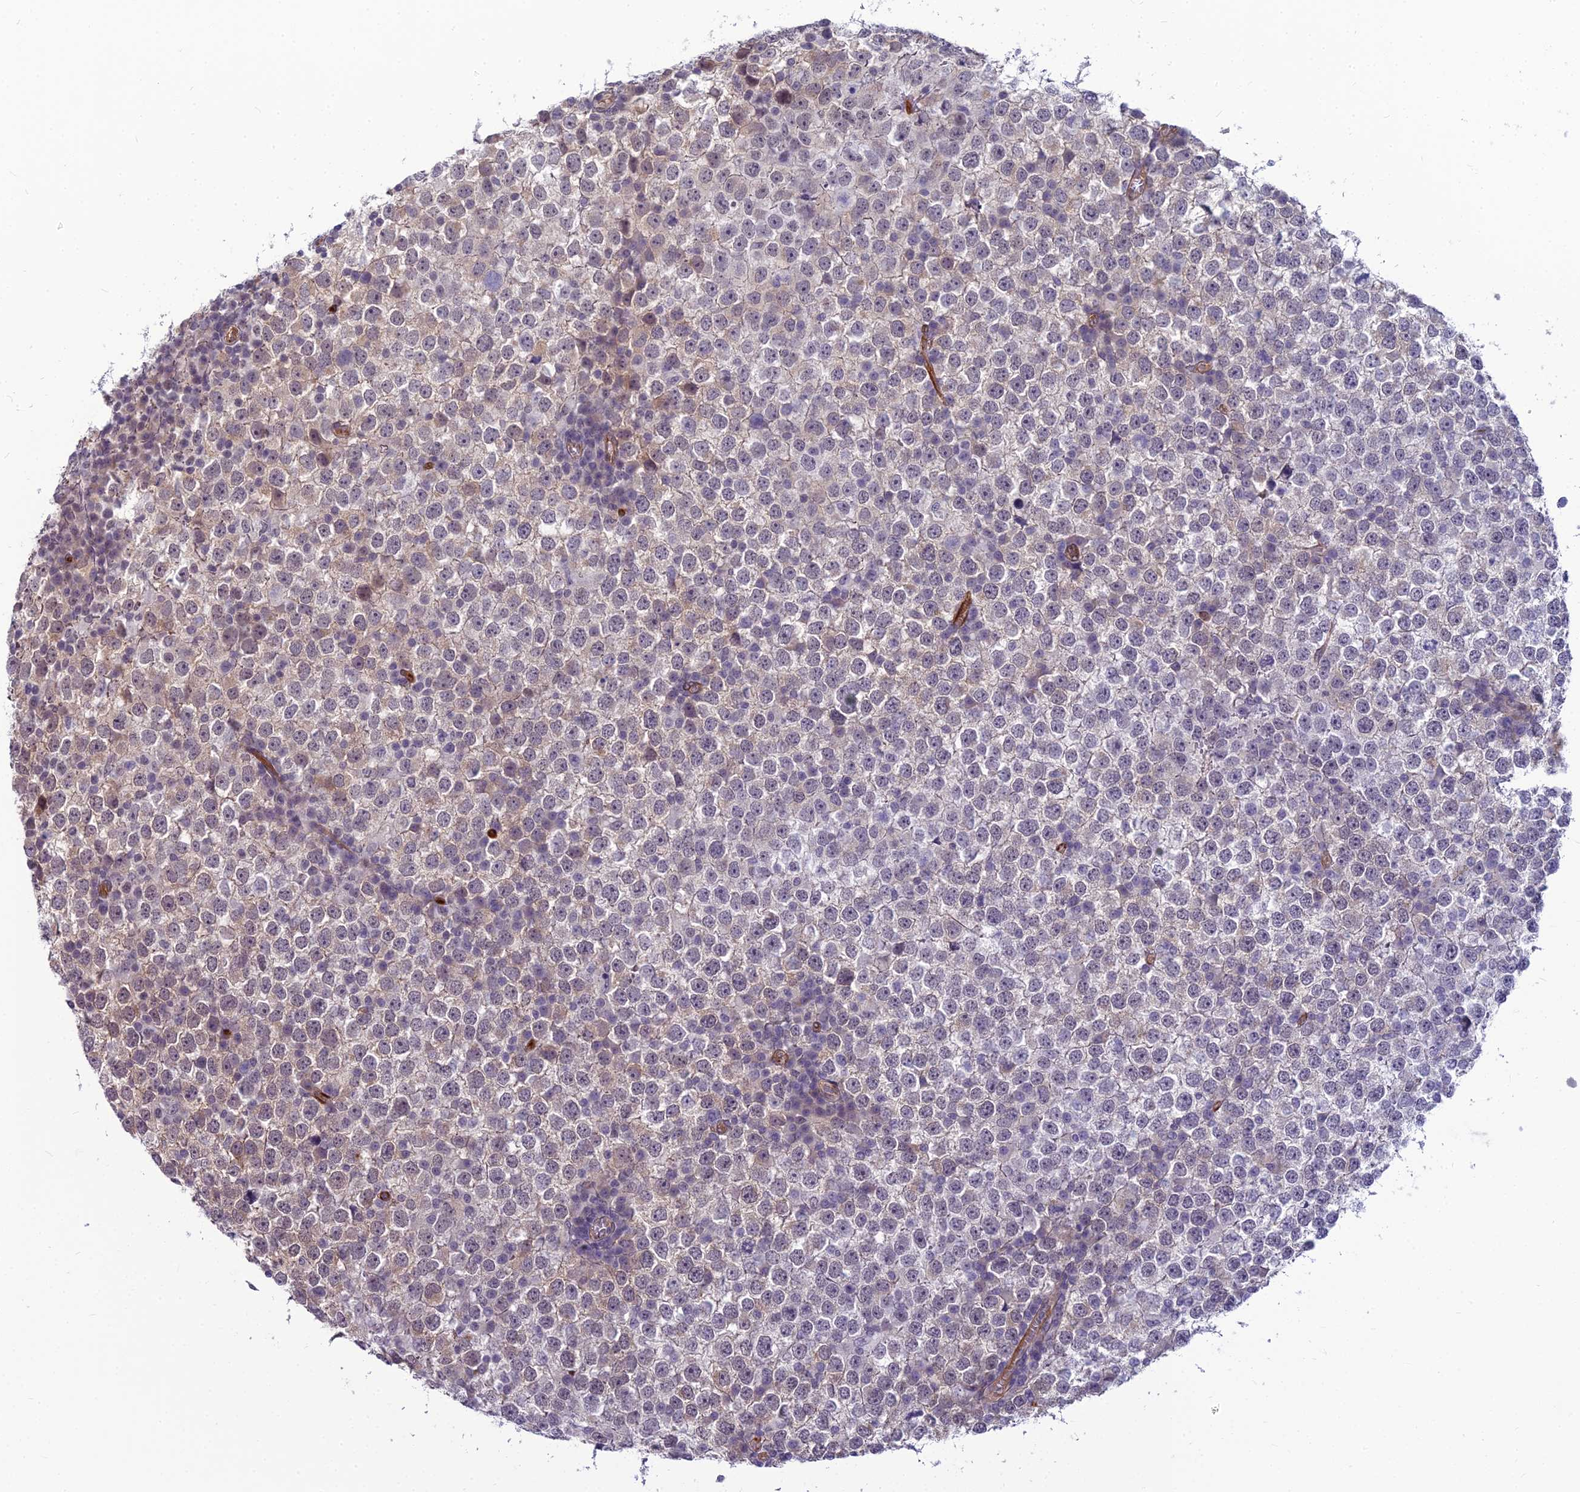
{"staining": {"intensity": "weak", "quantity": "<25%", "location": "cytoplasmic/membranous"}, "tissue": "testis cancer", "cell_type": "Tumor cells", "image_type": "cancer", "snomed": [{"axis": "morphology", "description": "Seminoma, NOS"}, {"axis": "topography", "description": "Testis"}], "caption": "Testis seminoma stained for a protein using IHC reveals no positivity tumor cells.", "gene": "RGL3", "patient": {"sex": "male", "age": 65}}